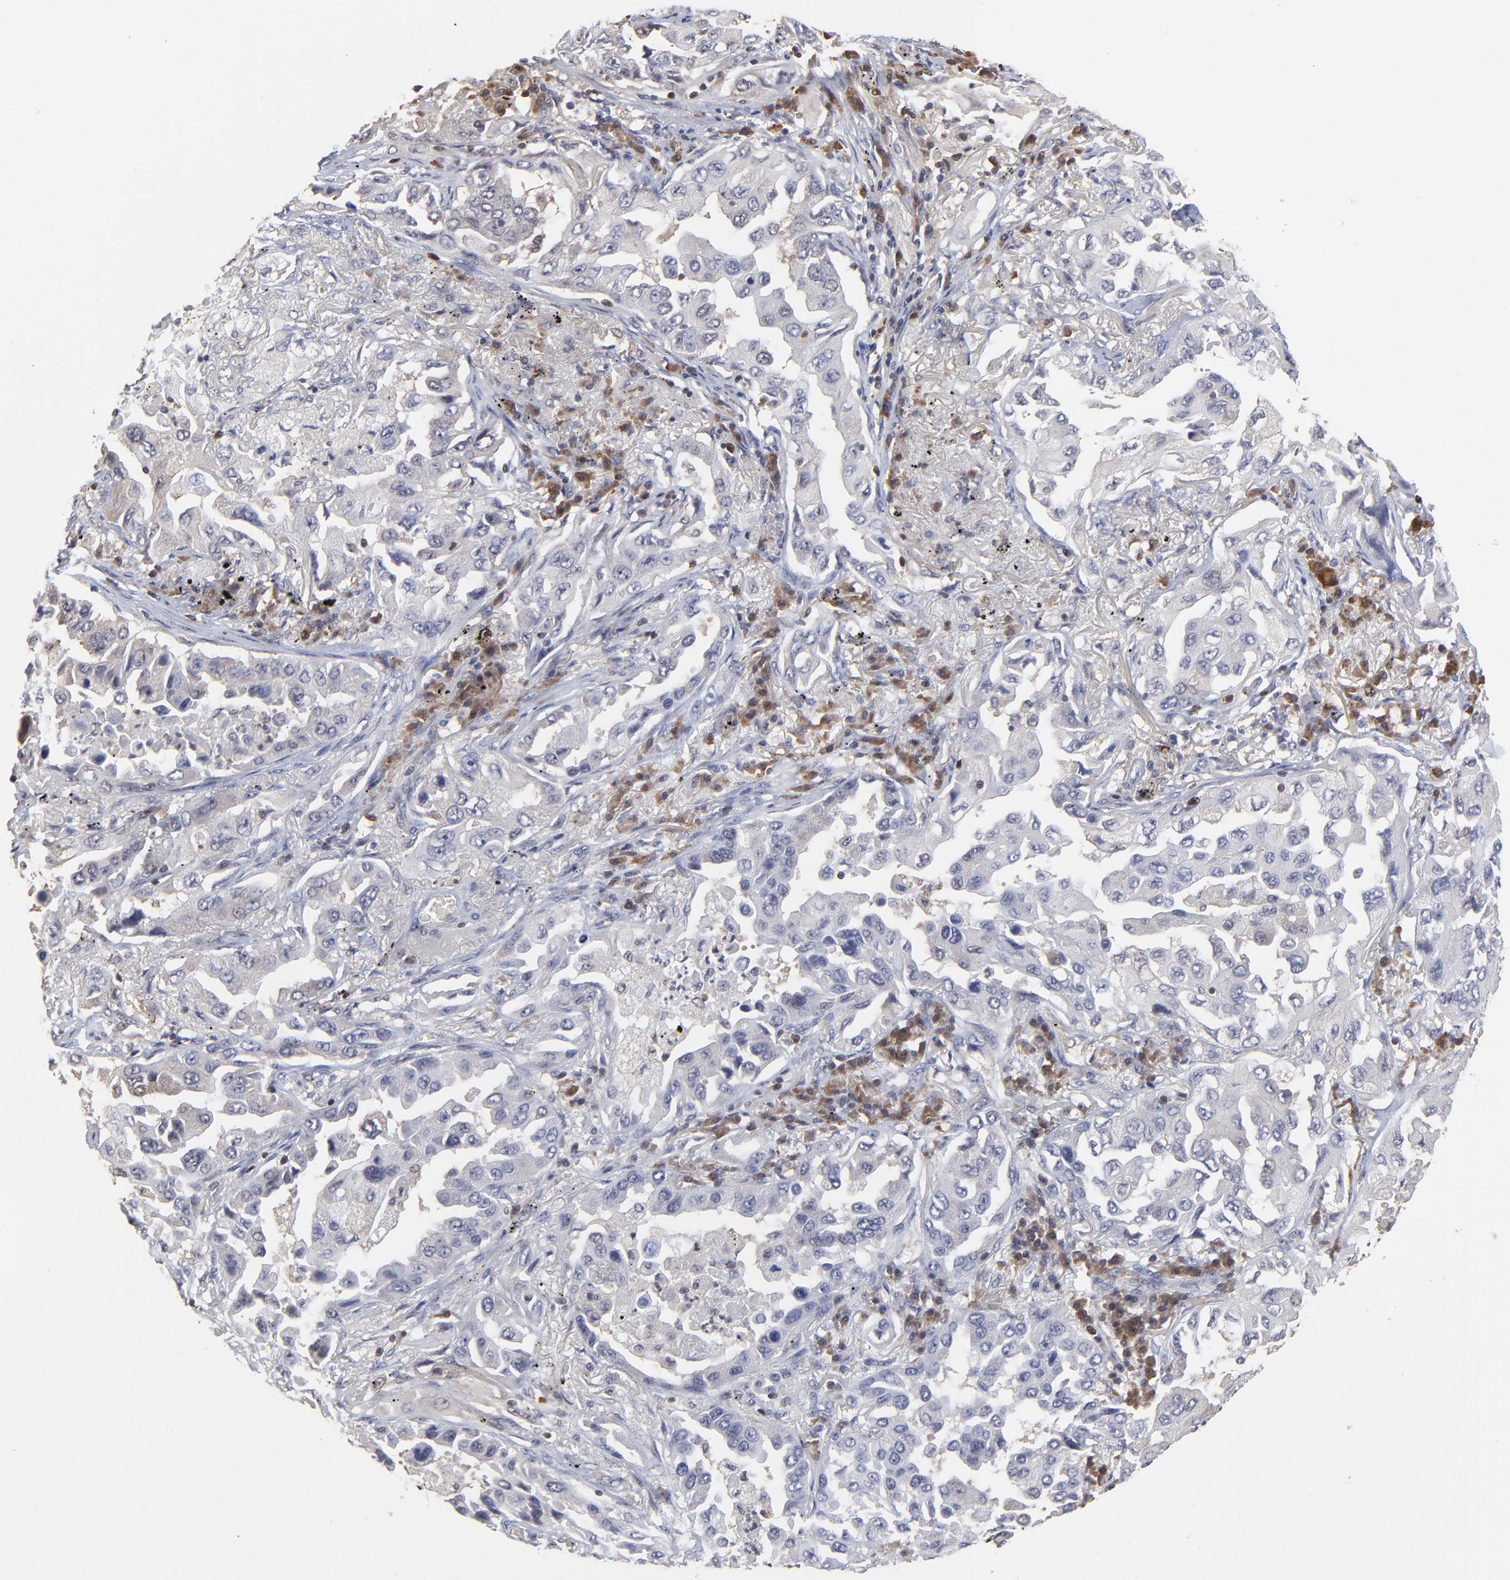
{"staining": {"intensity": "negative", "quantity": "none", "location": "none"}, "tissue": "lung cancer", "cell_type": "Tumor cells", "image_type": "cancer", "snomed": [{"axis": "morphology", "description": "Adenocarcinoma, NOS"}, {"axis": "topography", "description": "Lung"}], "caption": "IHC of lung adenocarcinoma displays no expression in tumor cells.", "gene": "CASP3", "patient": {"sex": "female", "age": 65}}